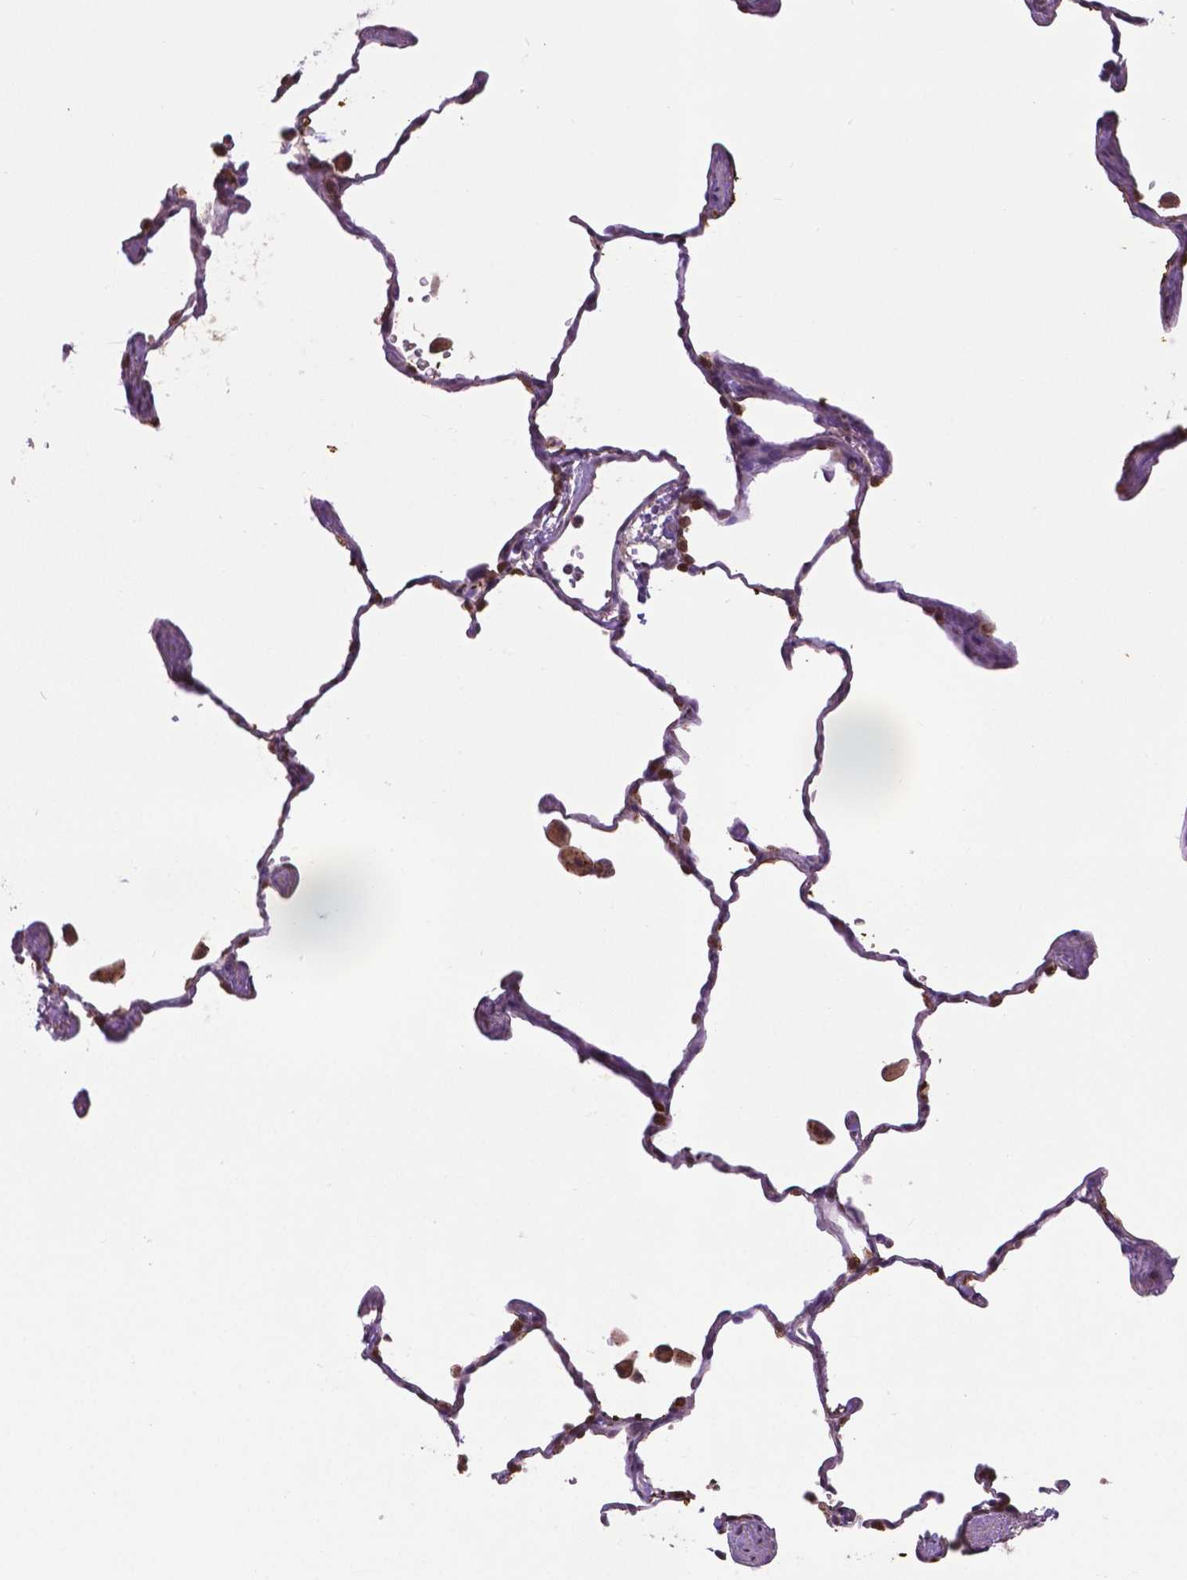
{"staining": {"intensity": "moderate", "quantity": ">75%", "location": "cytoplasmic/membranous,nuclear"}, "tissue": "lung", "cell_type": "Alveolar cells", "image_type": "normal", "snomed": [{"axis": "morphology", "description": "Normal tissue, NOS"}, {"axis": "topography", "description": "Lung"}], "caption": "Moderate cytoplasmic/membranous,nuclear staining for a protein is seen in about >75% of alveolar cells of unremarkable lung using immunohistochemistry.", "gene": "ENSG00000289700", "patient": {"sex": "female", "age": 47}}